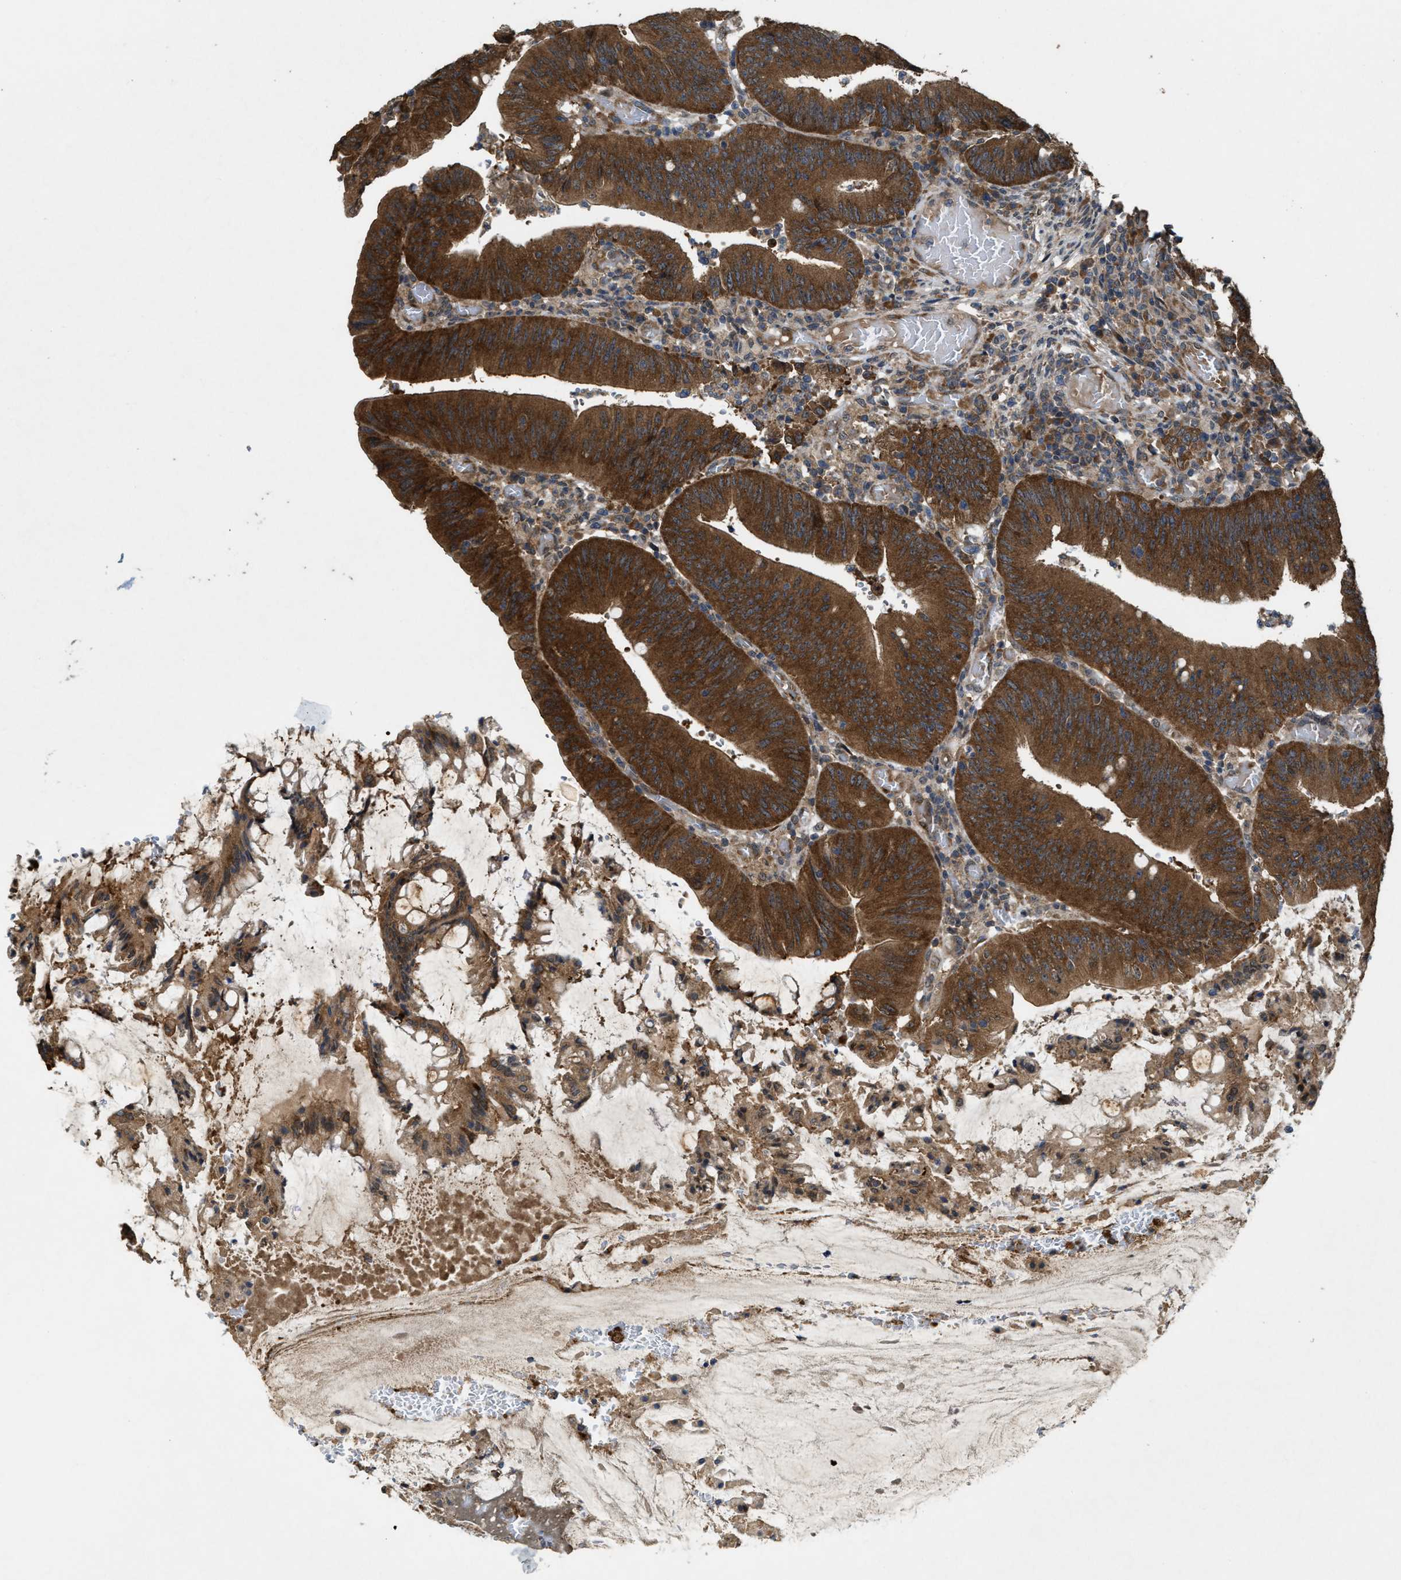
{"staining": {"intensity": "strong", "quantity": ">75%", "location": "cytoplasmic/membranous"}, "tissue": "colorectal cancer", "cell_type": "Tumor cells", "image_type": "cancer", "snomed": [{"axis": "morphology", "description": "Normal tissue, NOS"}, {"axis": "morphology", "description": "Adenocarcinoma, NOS"}, {"axis": "topography", "description": "Rectum"}], "caption": "IHC (DAB (3,3'-diaminobenzidine)) staining of human colorectal adenocarcinoma shows strong cytoplasmic/membranous protein expression in approximately >75% of tumor cells. The protein of interest is stained brown, and the nuclei are stained in blue (DAB IHC with brightfield microscopy, high magnification).", "gene": "ARHGEF5", "patient": {"sex": "female", "age": 66}}